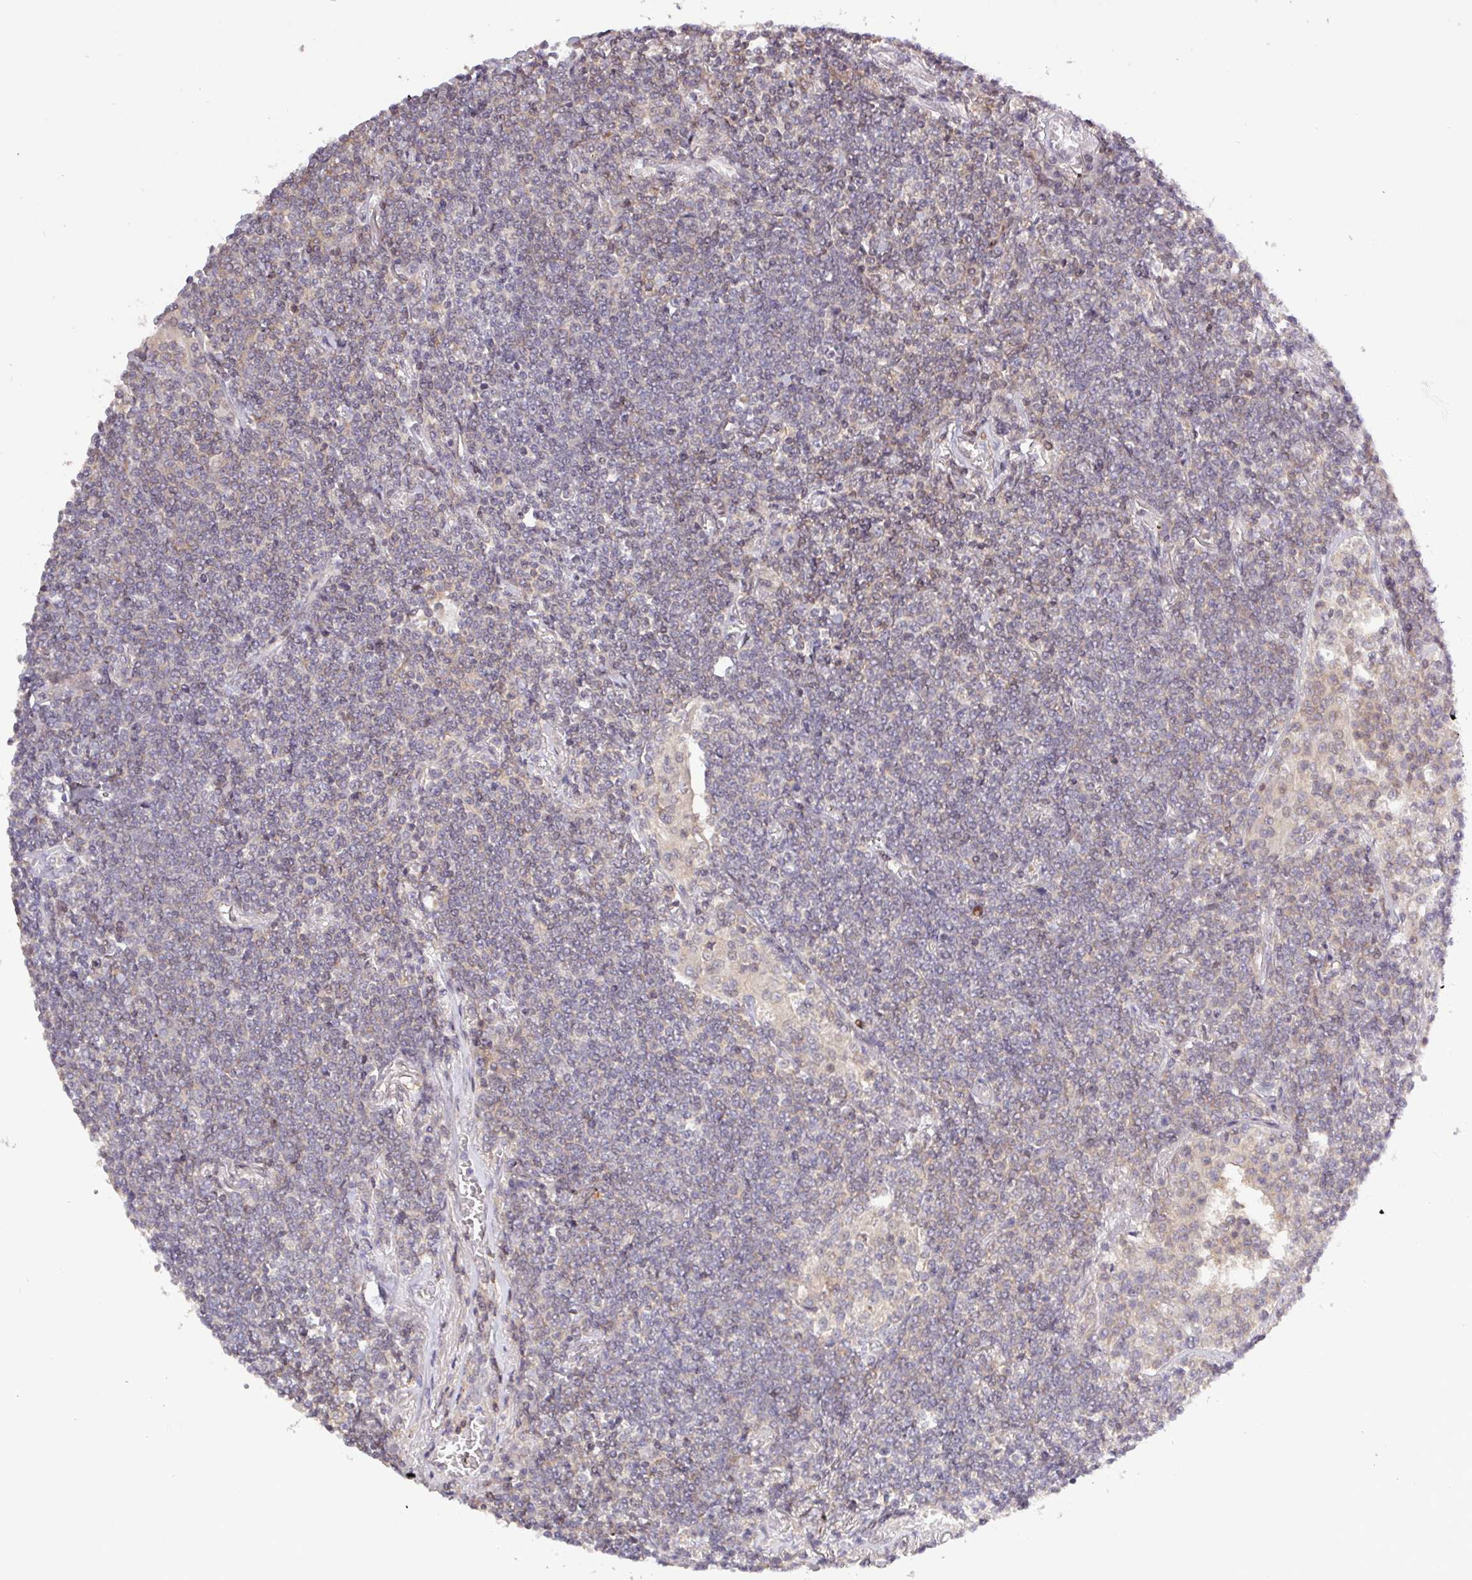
{"staining": {"intensity": "weak", "quantity": "25%-75%", "location": "cytoplasmic/membranous"}, "tissue": "lymphoma", "cell_type": "Tumor cells", "image_type": "cancer", "snomed": [{"axis": "morphology", "description": "Malignant lymphoma, non-Hodgkin's type, Low grade"}, {"axis": "topography", "description": "Lung"}], "caption": "Immunohistochemistry (IHC) of human low-grade malignant lymphoma, non-Hodgkin's type demonstrates low levels of weak cytoplasmic/membranous staining in approximately 25%-75% of tumor cells. Using DAB (3,3'-diaminobenzidine) (brown) and hematoxylin (blue) stains, captured at high magnification using brightfield microscopy.", "gene": "RTL3", "patient": {"sex": "female", "age": 71}}